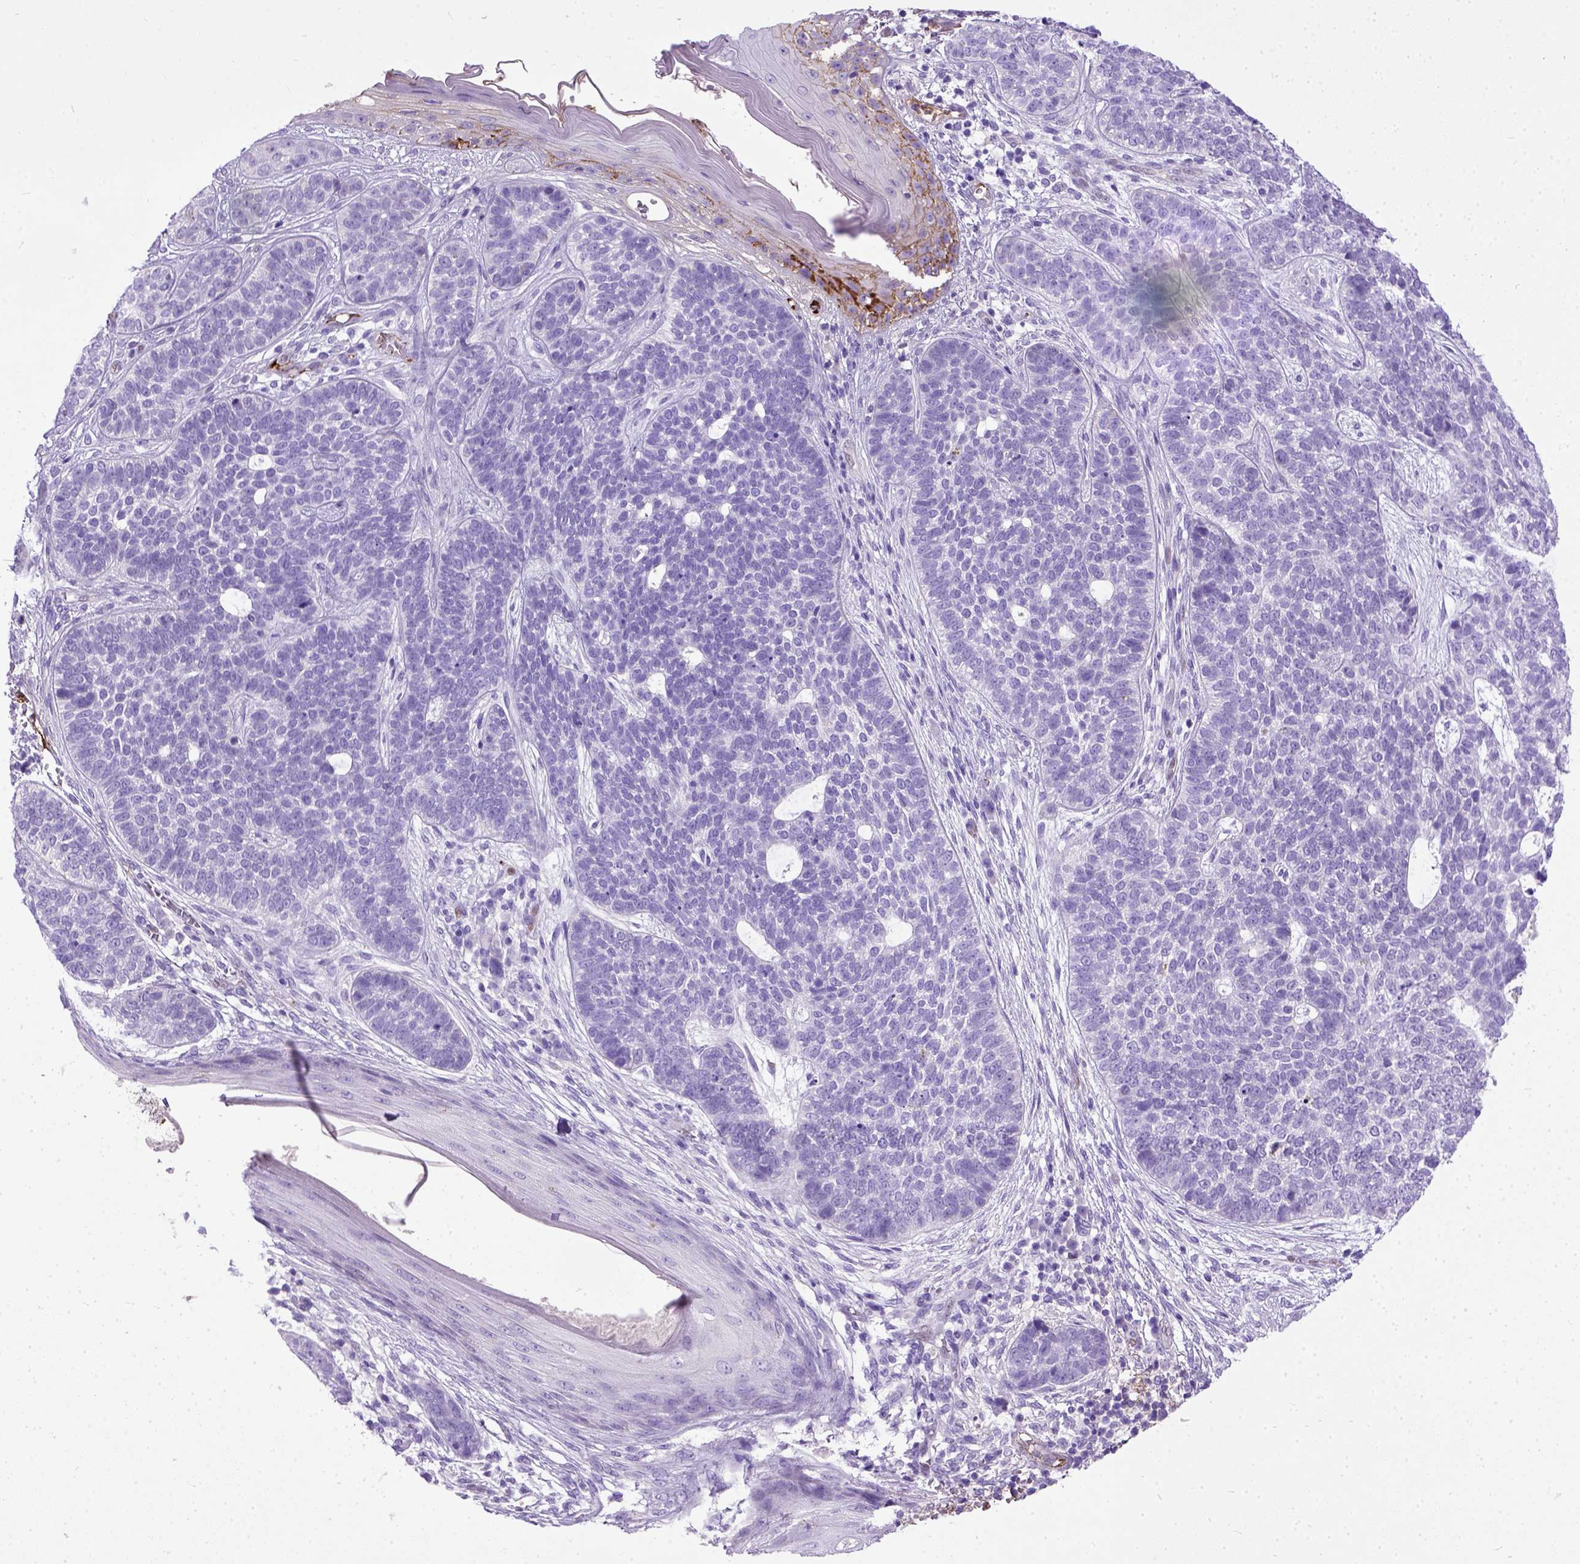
{"staining": {"intensity": "negative", "quantity": "none", "location": "none"}, "tissue": "skin cancer", "cell_type": "Tumor cells", "image_type": "cancer", "snomed": [{"axis": "morphology", "description": "Basal cell carcinoma"}, {"axis": "topography", "description": "Skin"}], "caption": "A histopathology image of skin cancer (basal cell carcinoma) stained for a protein shows no brown staining in tumor cells.", "gene": "ADAMTS8", "patient": {"sex": "female", "age": 69}}